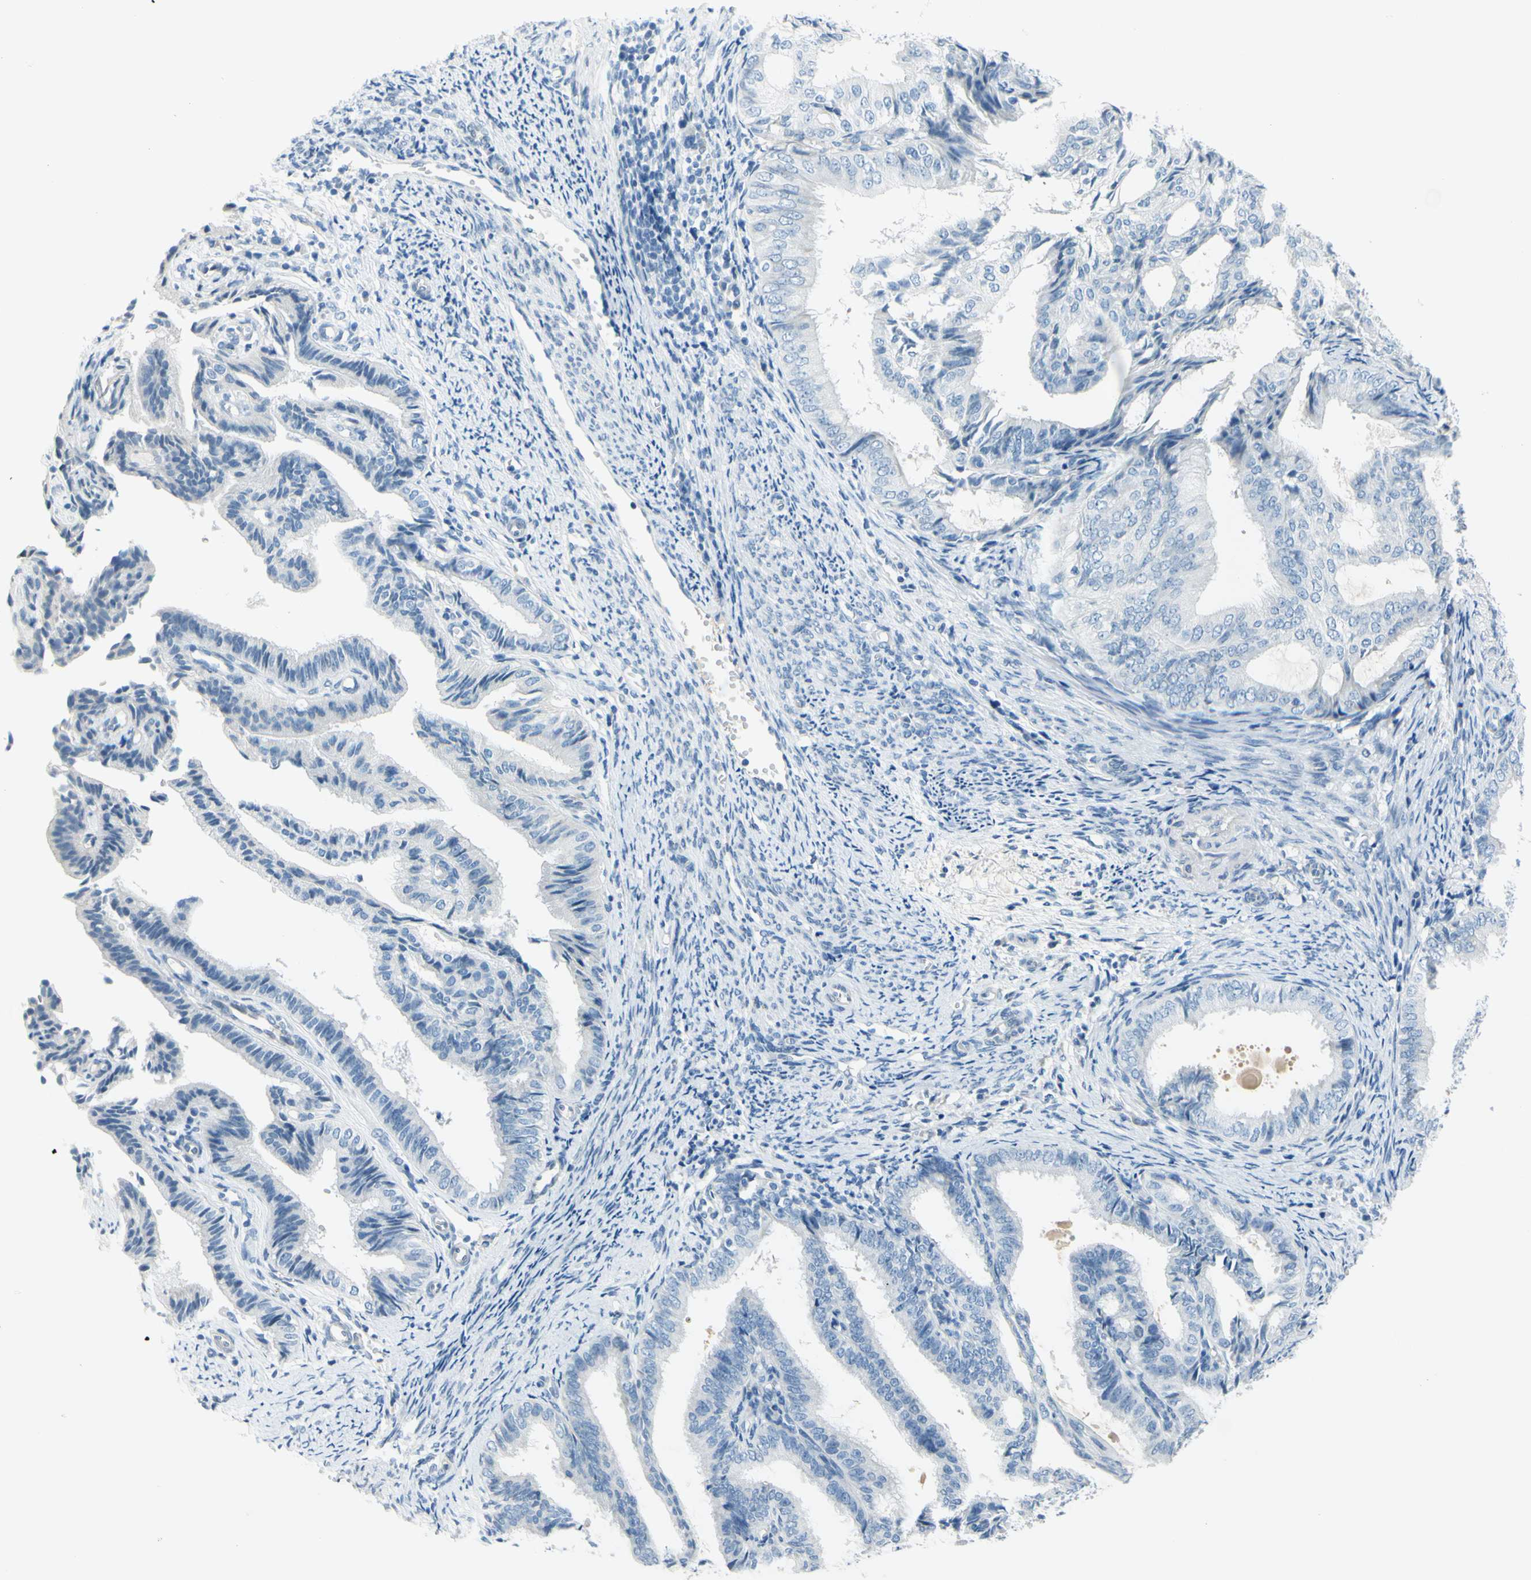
{"staining": {"intensity": "negative", "quantity": "none", "location": "none"}, "tissue": "endometrial cancer", "cell_type": "Tumor cells", "image_type": "cancer", "snomed": [{"axis": "morphology", "description": "Adenocarcinoma, NOS"}, {"axis": "topography", "description": "Endometrium"}], "caption": "This is an immunohistochemistry (IHC) photomicrograph of adenocarcinoma (endometrial). There is no positivity in tumor cells.", "gene": "DCT", "patient": {"sex": "female", "age": 58}}